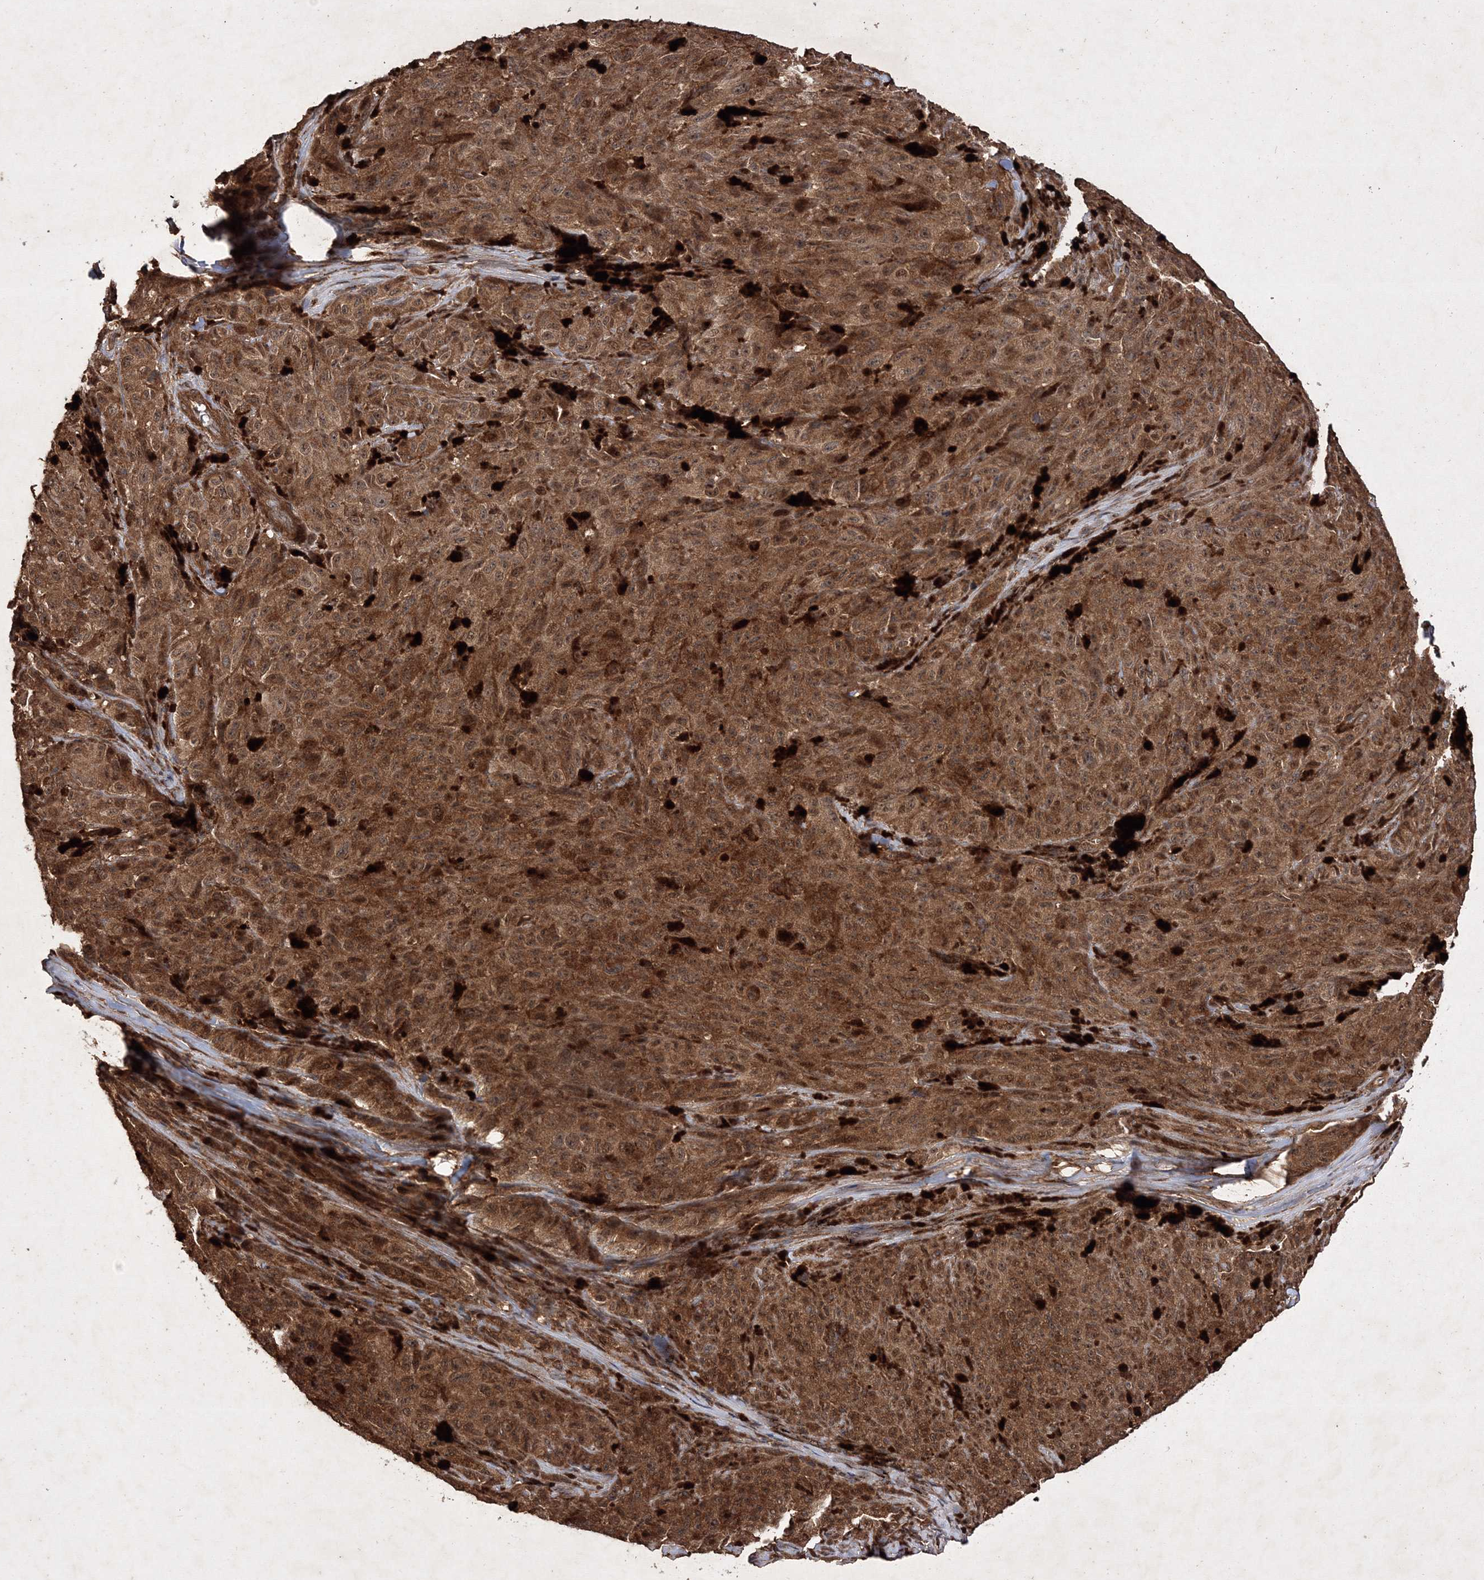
{"staining": {"intensity": "strong", "quantity": ">75%", "location": "cytoplasmic/membranous,nuclear"}, "tissue": "melanoma", "cell_type": "Tumor cells", "image_type": "cancer", "snomed": [{"axis": "morphology", "description": "Malignant melanoma, NOS"}, {"axis": "topography", "description": "Skin"}], "caption": "The histopathology image displays staining of malignant melanoma, revealing strong cytoplasmic/membranous and nuclear protein expression (brown color) within tumor cells.", "gene": "DNAJC13", "patient": {"sex": "female", "age": 82}}